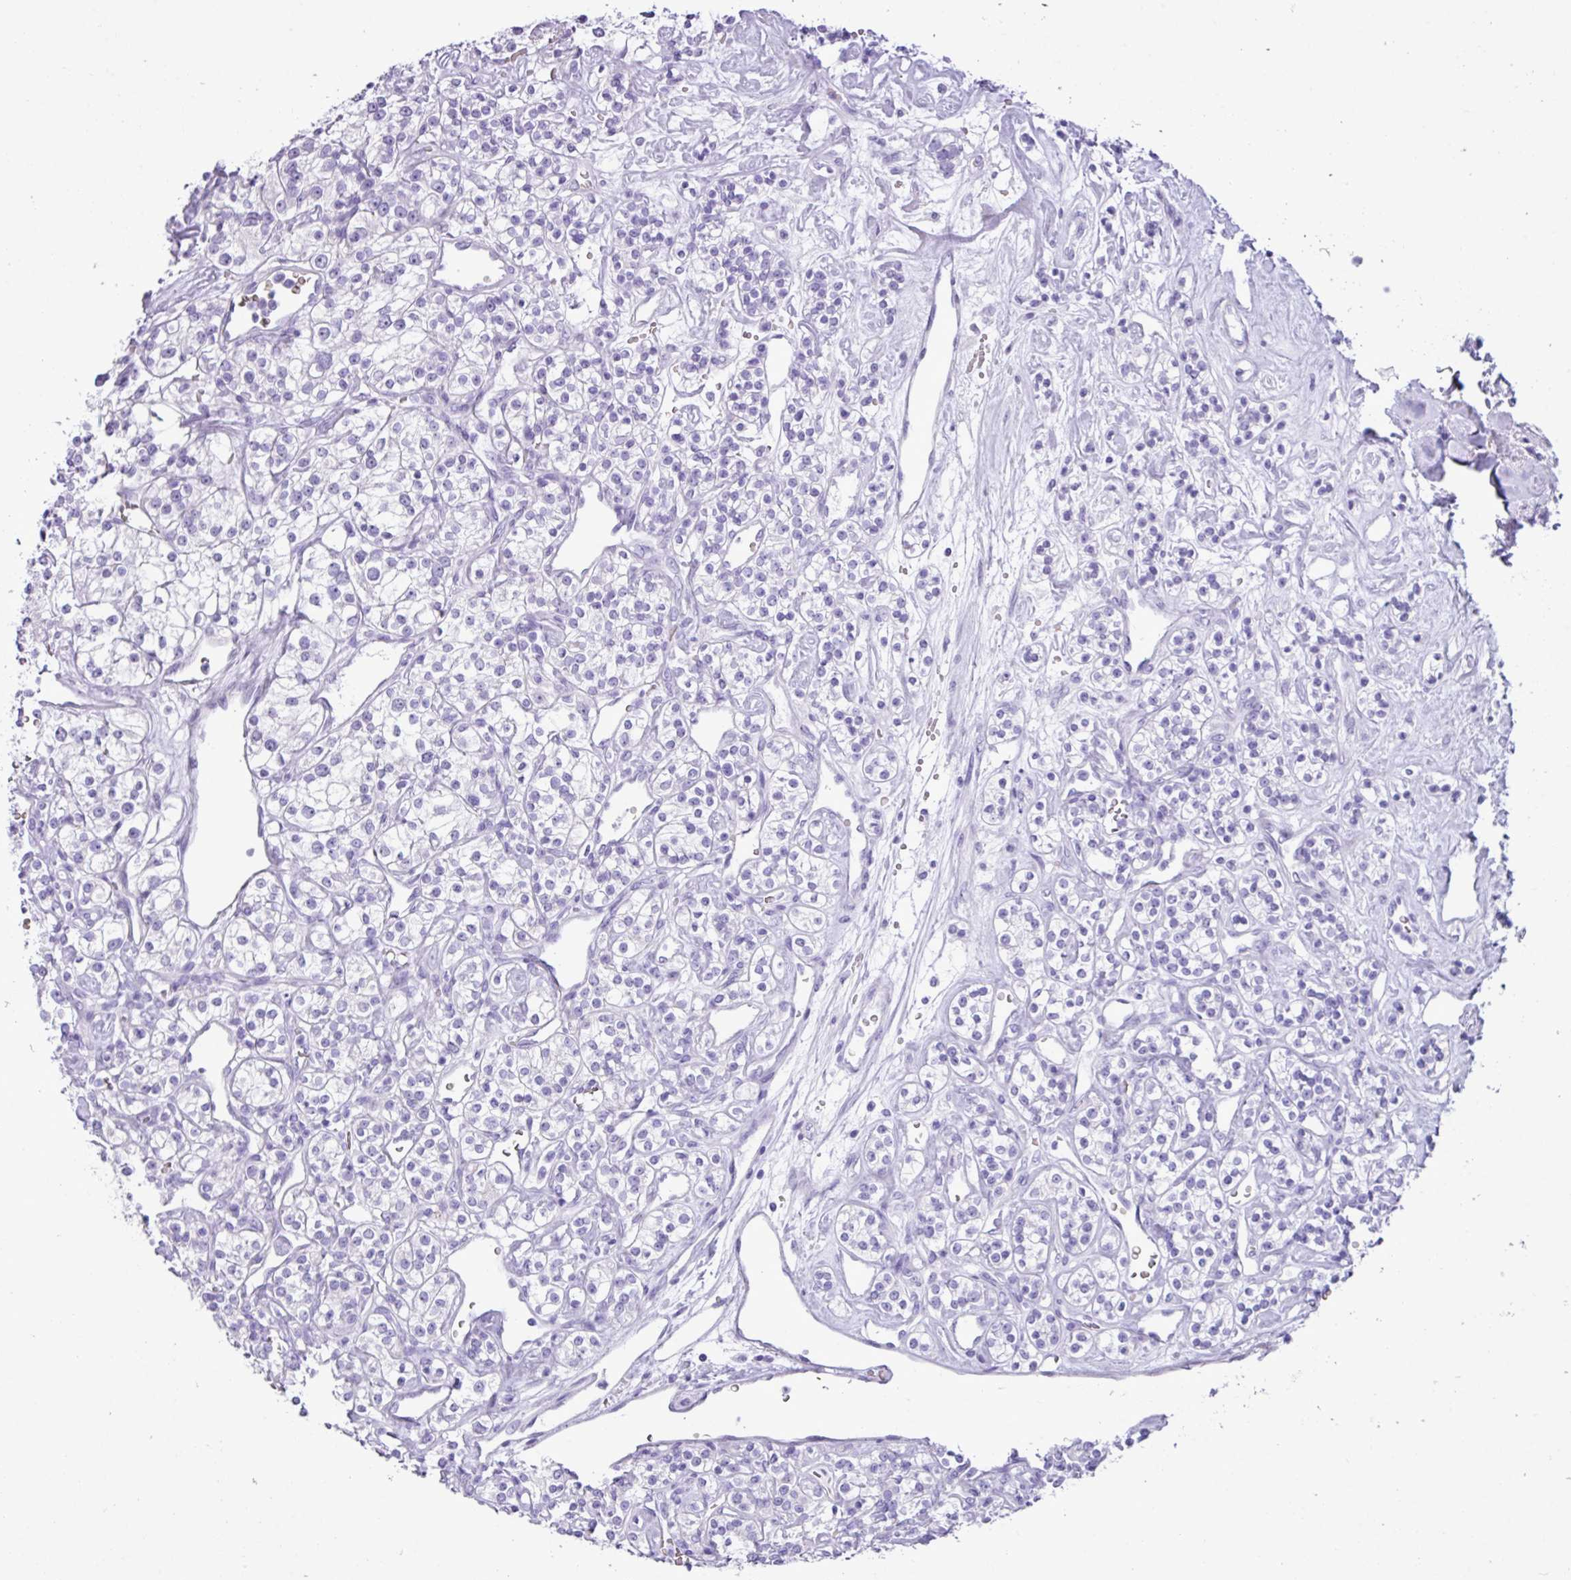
{"staining": {"intensity": "negative", "quantity": "none", "location": "none"}, "tissue": "renal cancer", "cell_type": "Tumor cells", "image_type": "cancer", "snomed": [{"axis": "morphology", "description": "Adenocarcinoma, NOS"}, {"axis": "topography", "description": "Kidney"}], "caption": "The IHC micrograph has no significant staining in tumor cells of renal cancer (adenocarcinoma) tissue.", "gene": "ZSCAN5A", "patient": {"sex": "male", "age": 77}}